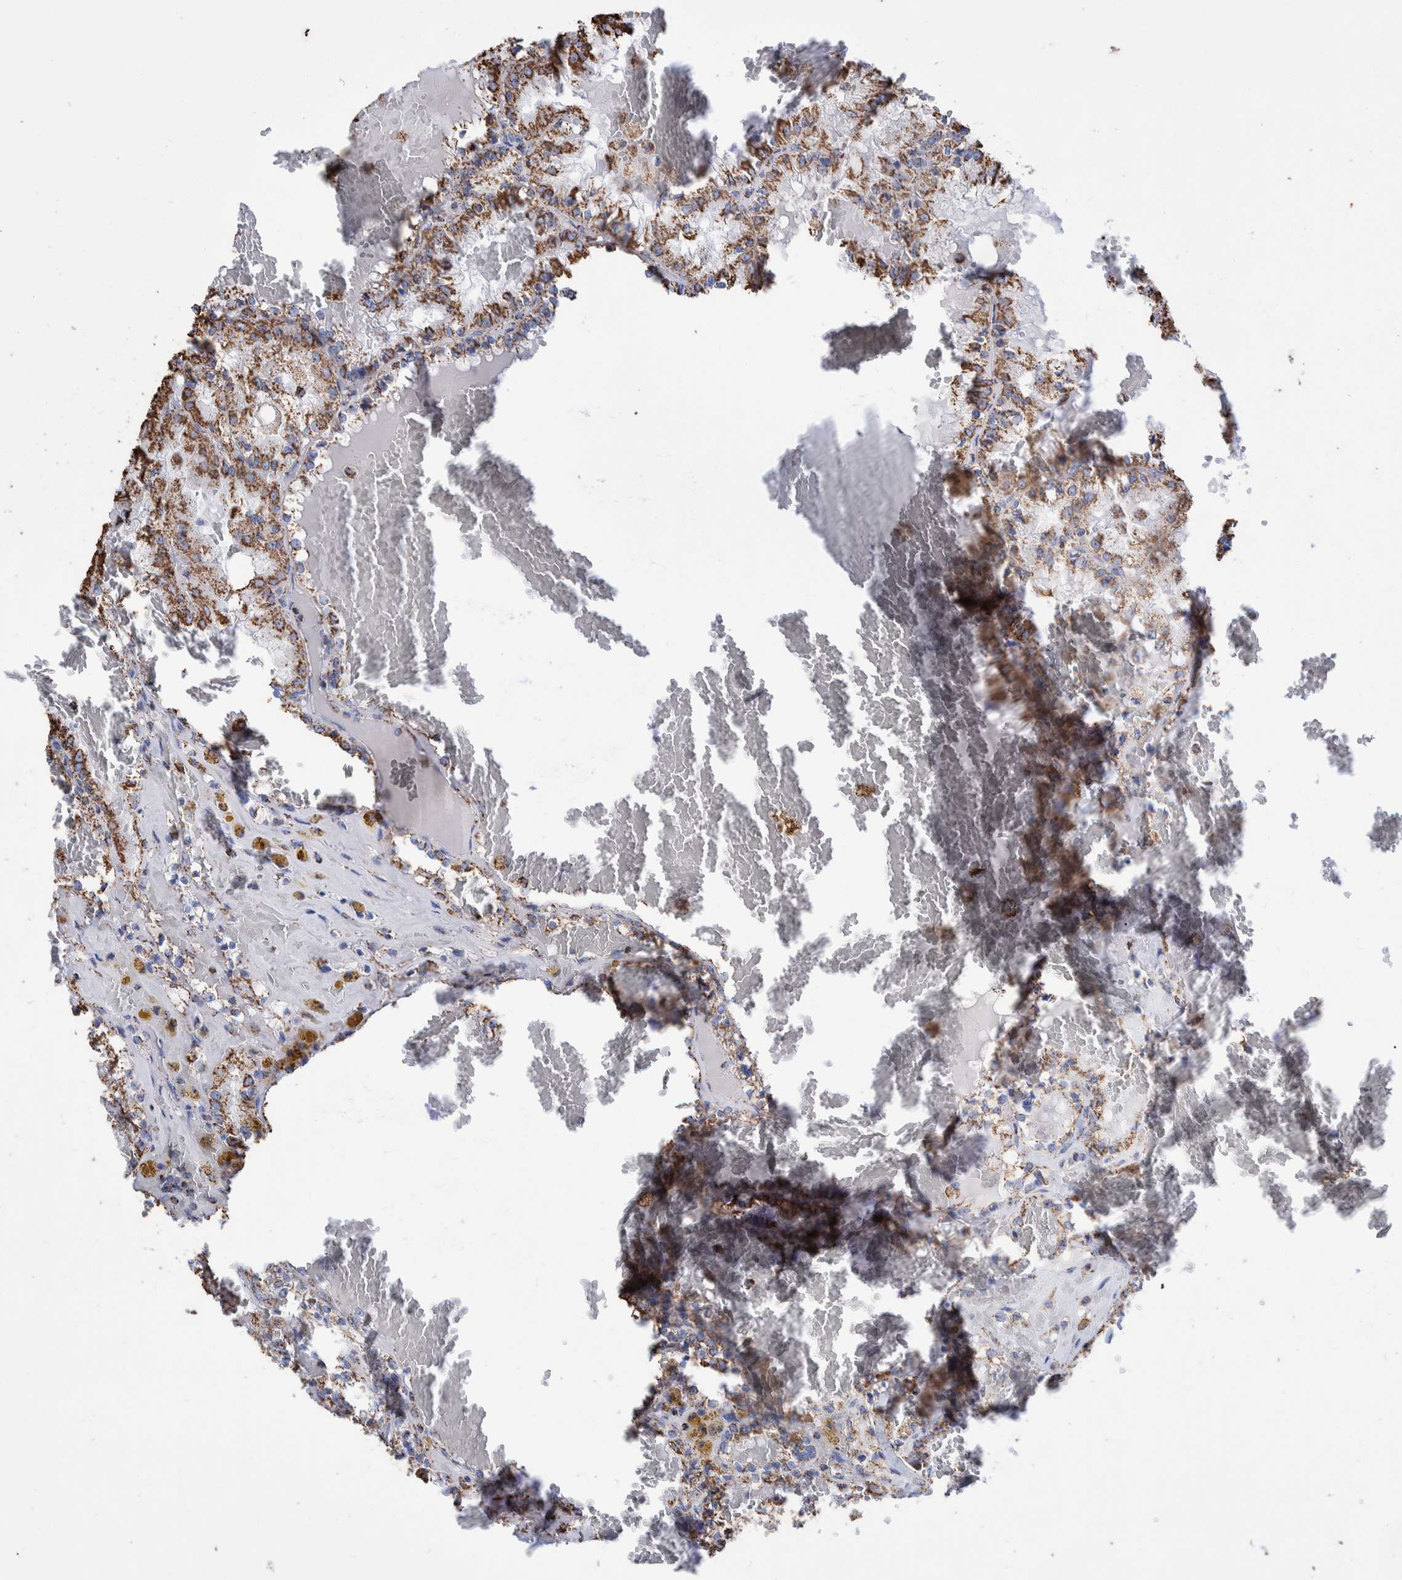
{"staining": {"intensity": "strong", "quantity": ">75%", "location": "cytoplasmic/membranous"}, "tissue": "renal cancer", "cell_type": "Tumor cells", "image_type": "cancer", "snomed": [{"axis": "morphology", "description": "Adenocarcinoma, NOS"}, {"axis": "topography", "description": "Kidney"}], "caption": "Renal cancer (adenocarcinoma) stained for a protein (brown) reveals strong cytoplasmic/membranous positive positivity in about >75% of tumor cells.", "gene": "VPS26C", "patient": {"sex": "female", "age": 56}}